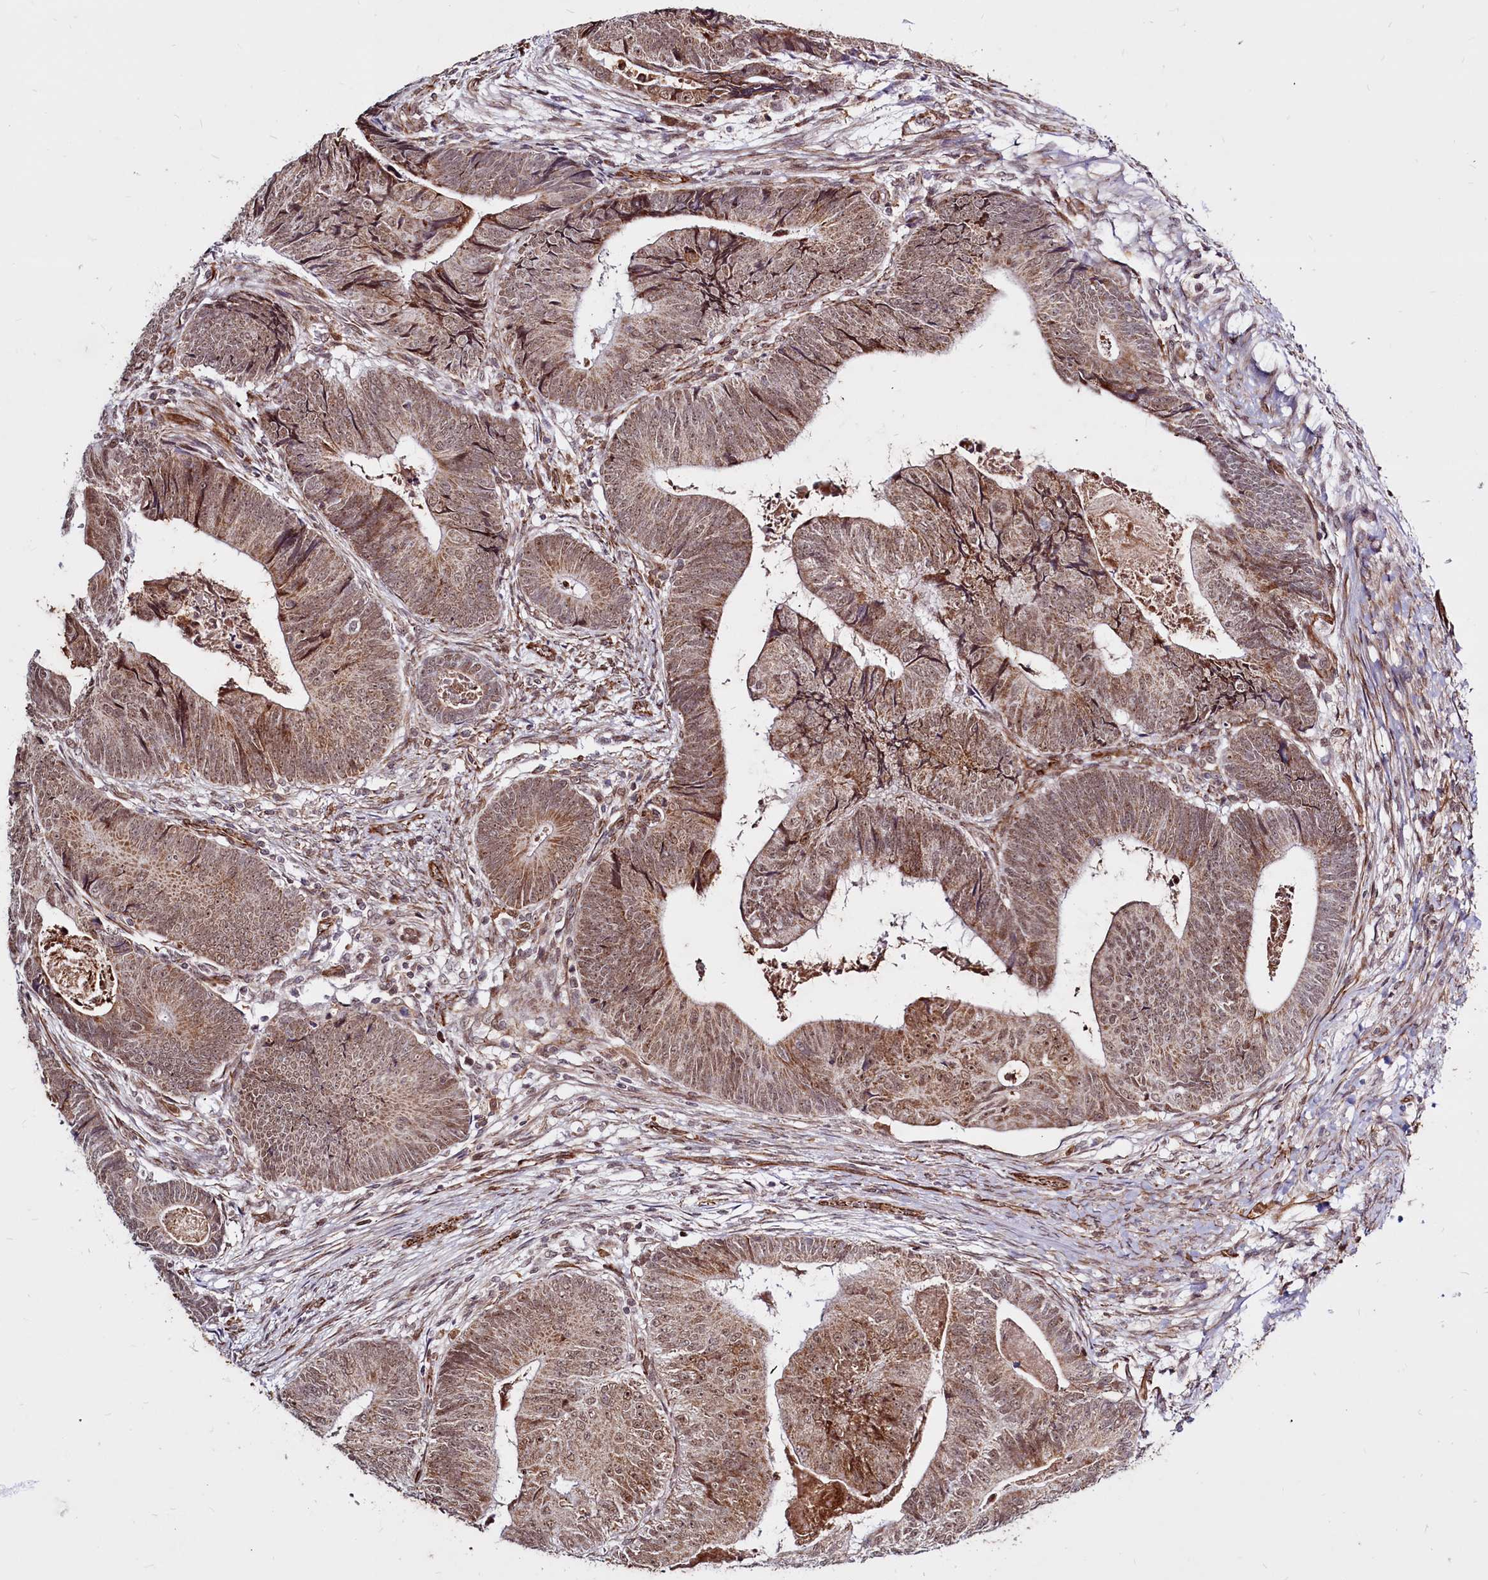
{"staining": {"intensity": "moderate", "quantity": ">75%", "location": "cytoplasmic/membranous,nuclear"}, "tissue": "colorectal cancer", "cell_type": "Tumor cells", "image_type": "cancer", "snomed": [{"axis": "morphology", "description": "Adenocarcinoma, NOS"}, {"axis": "topography", "description": "Colon"}], "caption": "Tumor cells display medium levels of moderate cytoplasmic/membranous and nuclear staining in approximately >75% of cells in human colorectal cancer. The staining was performed using DAB (3,3'-diaminobenzidine), with brown indicating positive protein expression. Nuclei are stained blue with hematoxylin.", "gene": "CLK3", "patient": {"sex": "female", "age": 67}}